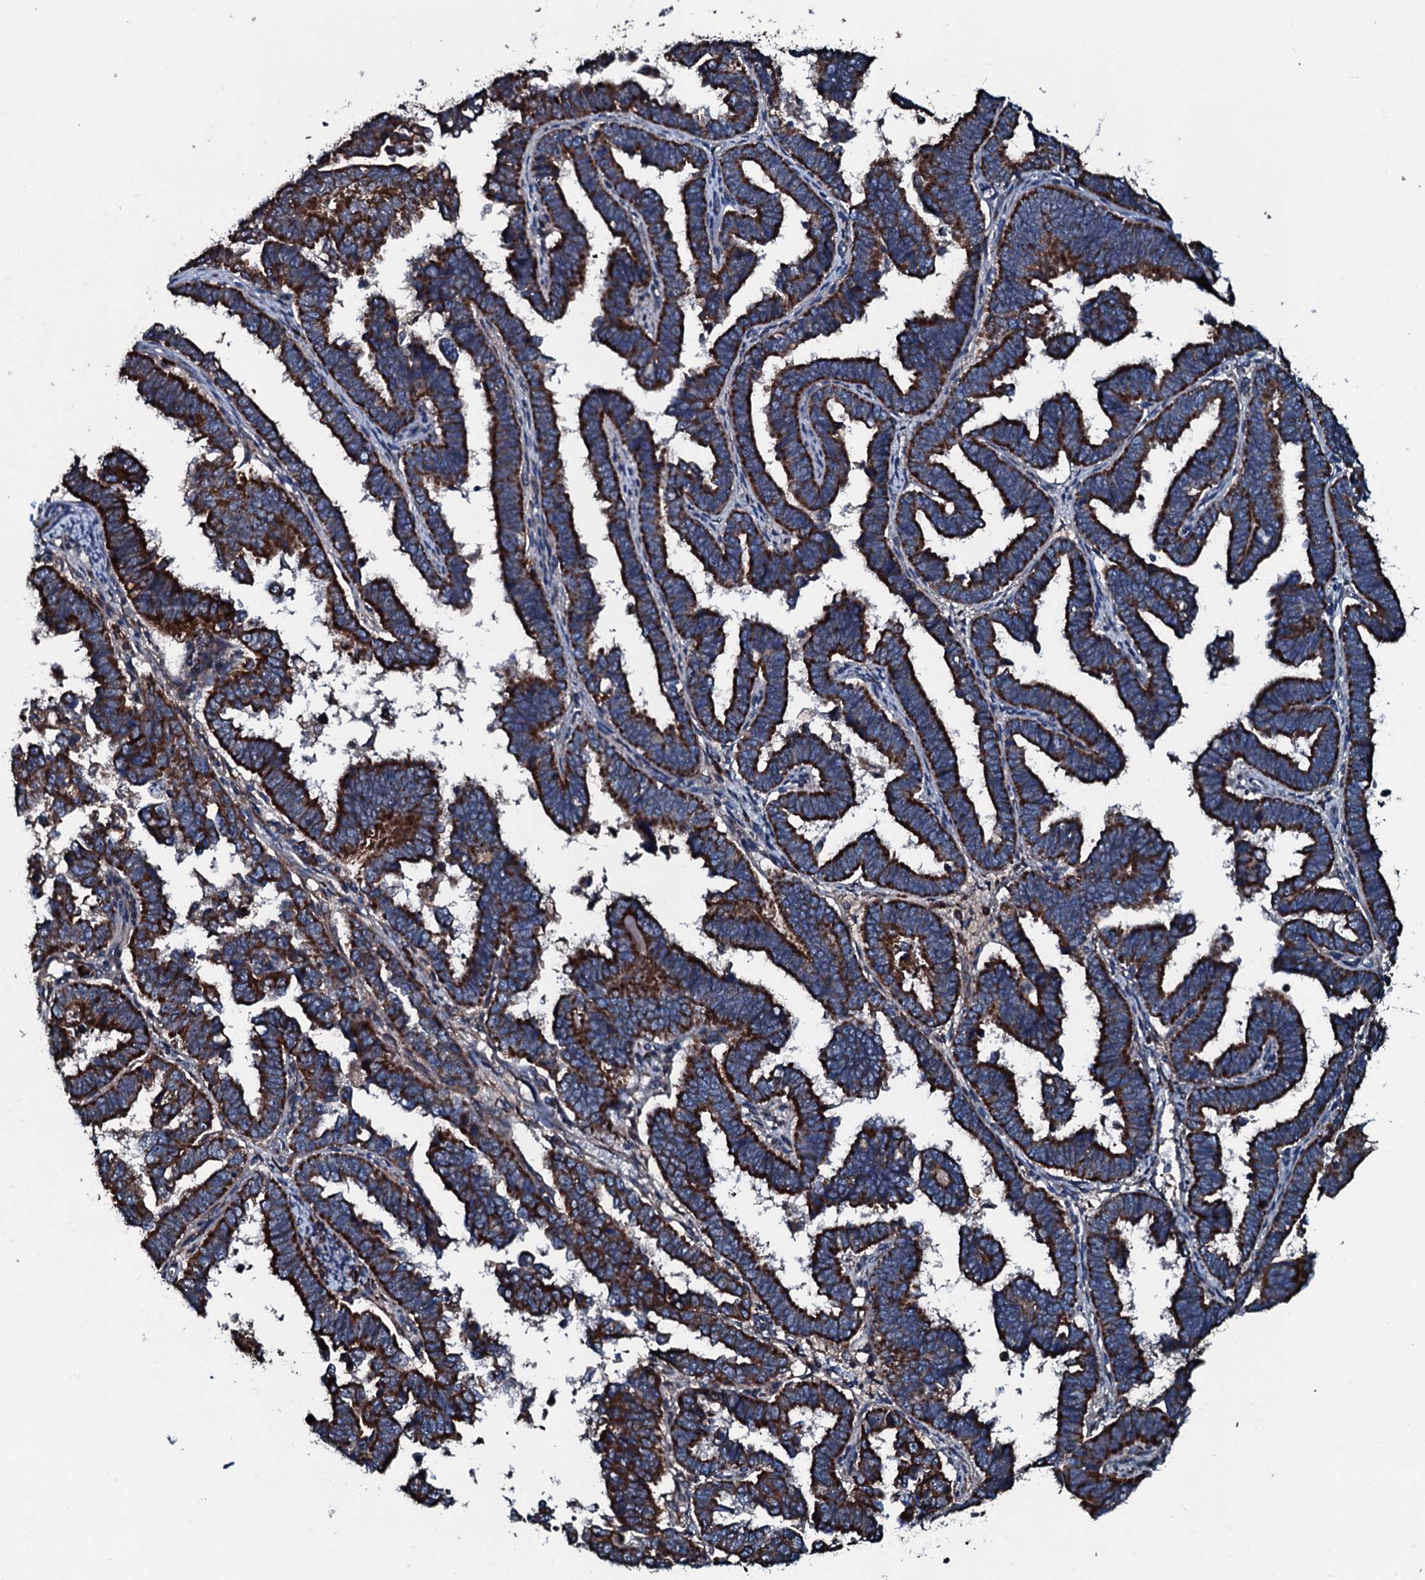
{"staining": {"intensity": "strong", "quantity": ">75%", "location": "cytoplasmic/membranous"}, "tissue": "endometrial cancer", "cell_type": "Tumor cells", "image_type": "cancer", "snomed": [{"axis": "morphology", "description": "Adenocarcinoma, NOS"}, {"axis": "topography", "description": "Endometrium"}], "caption": "Immunohistochemical staining of human endometrial cancer exhibits high levels of strong cytoplasmic/membranous protein staining in approximately >75% of tumor cells. Nuclei are stained in blue.", "gene": "ACSS3", "patient": {"sex": "female", "age": 75}}